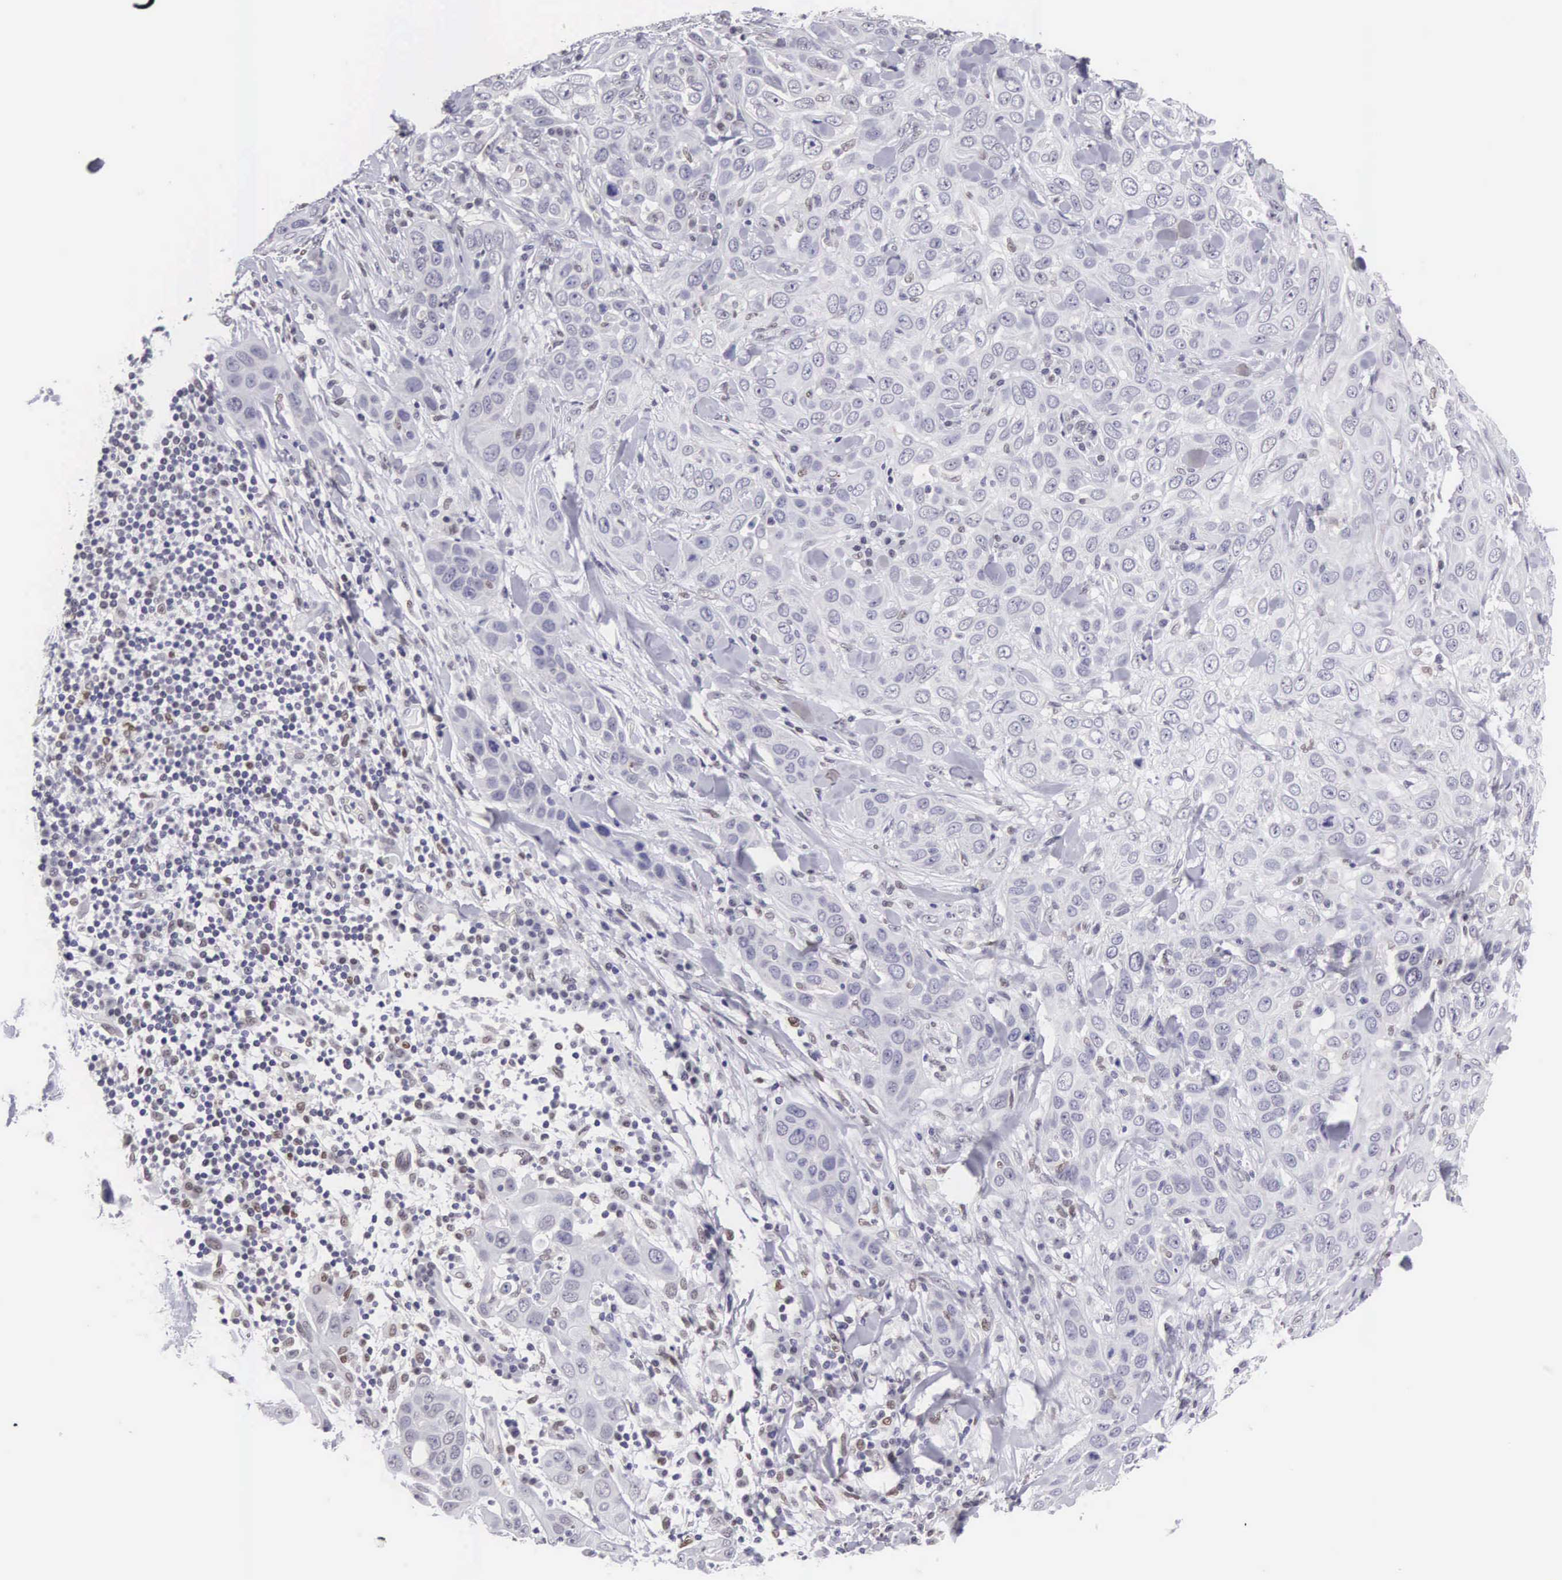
{"staining": {"intensity": "negative", "quantity": "none", "location": "none"}, "tissue": "skin cancer", "cell_type": "Tumor cells", "image_type": "cancer", "snomed": [{"axis": "morphology", "description": "Squamous cell carcinoma, NOS"}, {"axis": "topography", "description": "Skin"}], "caption": "IHC image of neoplastic tissue: human skin cancer stained with DAB exhibits no significant protein expression in tumor cells. Brightfield microscopy of immunohistochemistry stained with DAB (brown) and hematoxylin (blue), captured at high magnification.", "gene": "ETV6", "patient": {"sex": "male", "age": 84}}